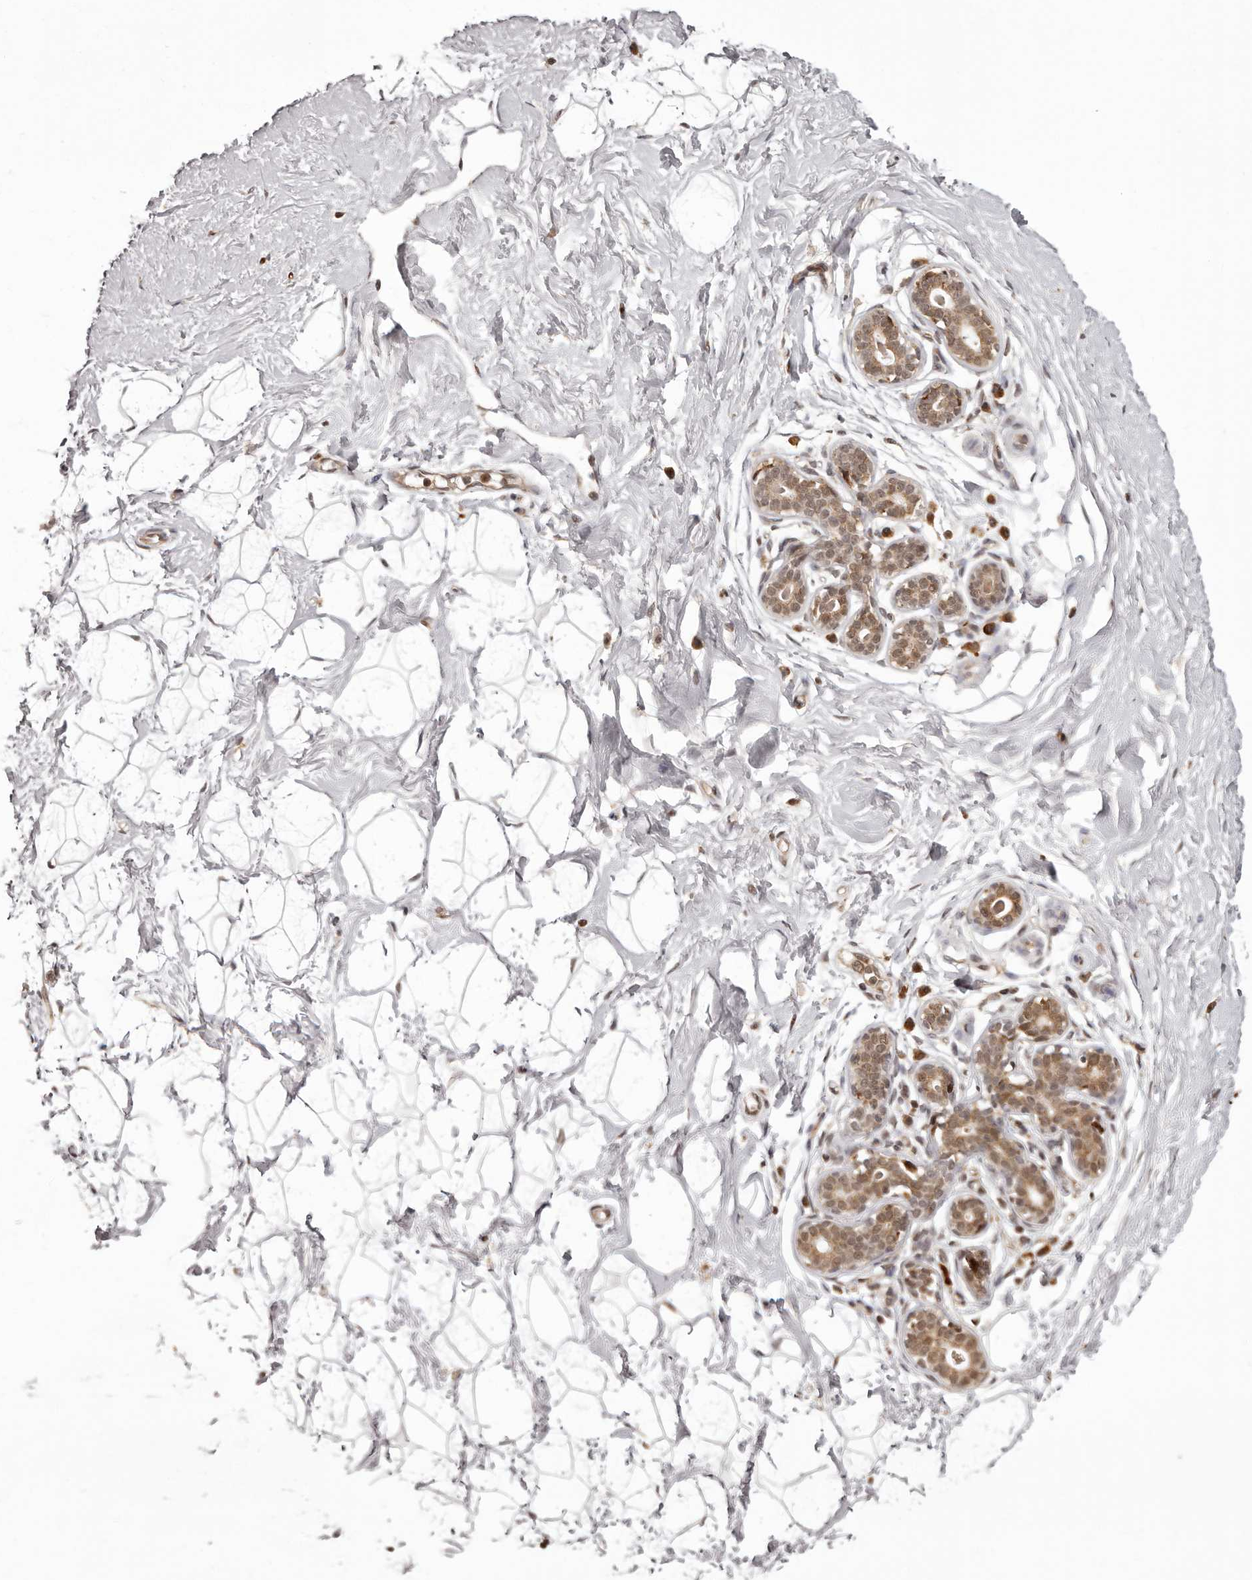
{"staining": {"intensity": "weak", "quantity": "<25%", "location": "nuclear"}, "tissue": "breast", "cell_type": "Adipocytes", "image_type": "normal", "snomed": [{"axis": "morphology", "description": "Normal tissue, NOS"}, {"axis": "morphology", "description": "Adenoma, NOS"}, {"axis": "topography", "description": "Breast"}], "caption": "Immunohistochemical staining of benign breast shows no significant staining in adipocytes.", "gene": "IL32", "patient": {"sex": "female", "age": 23}}